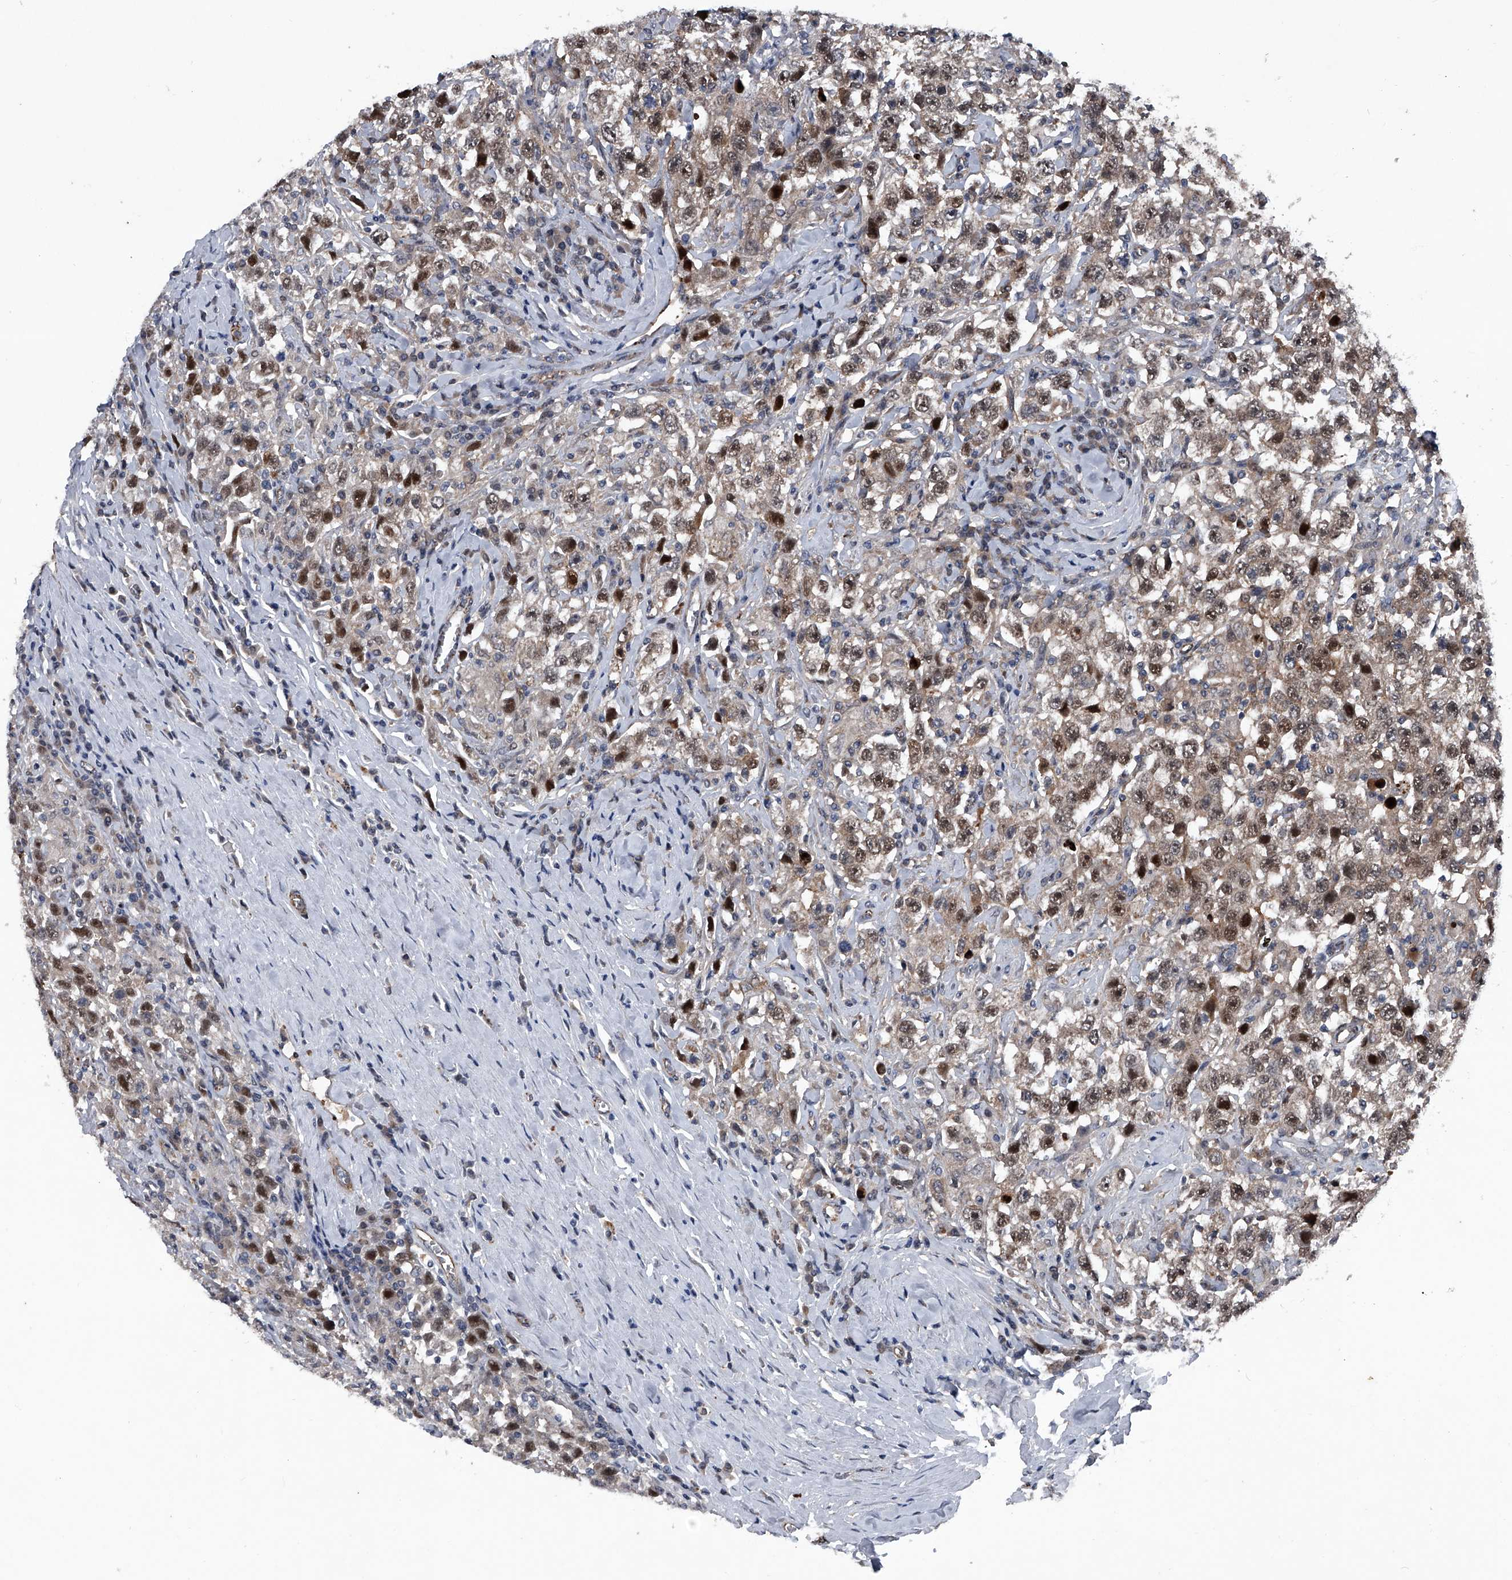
{"staining": {"intensity": "moderate", "quantity": ">75%", "location": "cytoplasmic/membranous,nuclear"}, "tissue": "testis cancer", "cell_type": "Tumor cells", "image_type": "cancer", "snomed": [{"axis": "morphology", "description": "Seminoma, NOS"}, {"axis": "topography", "description": "Testis"}], "caption": "Protein expression analysis of testis seminoma displays moderate cytoplasmic/membranous and nuclear staining in about >75% of tumor cells.", "gene": "MAPKAP1", "patient": {"sex": "male", "age": 41}}